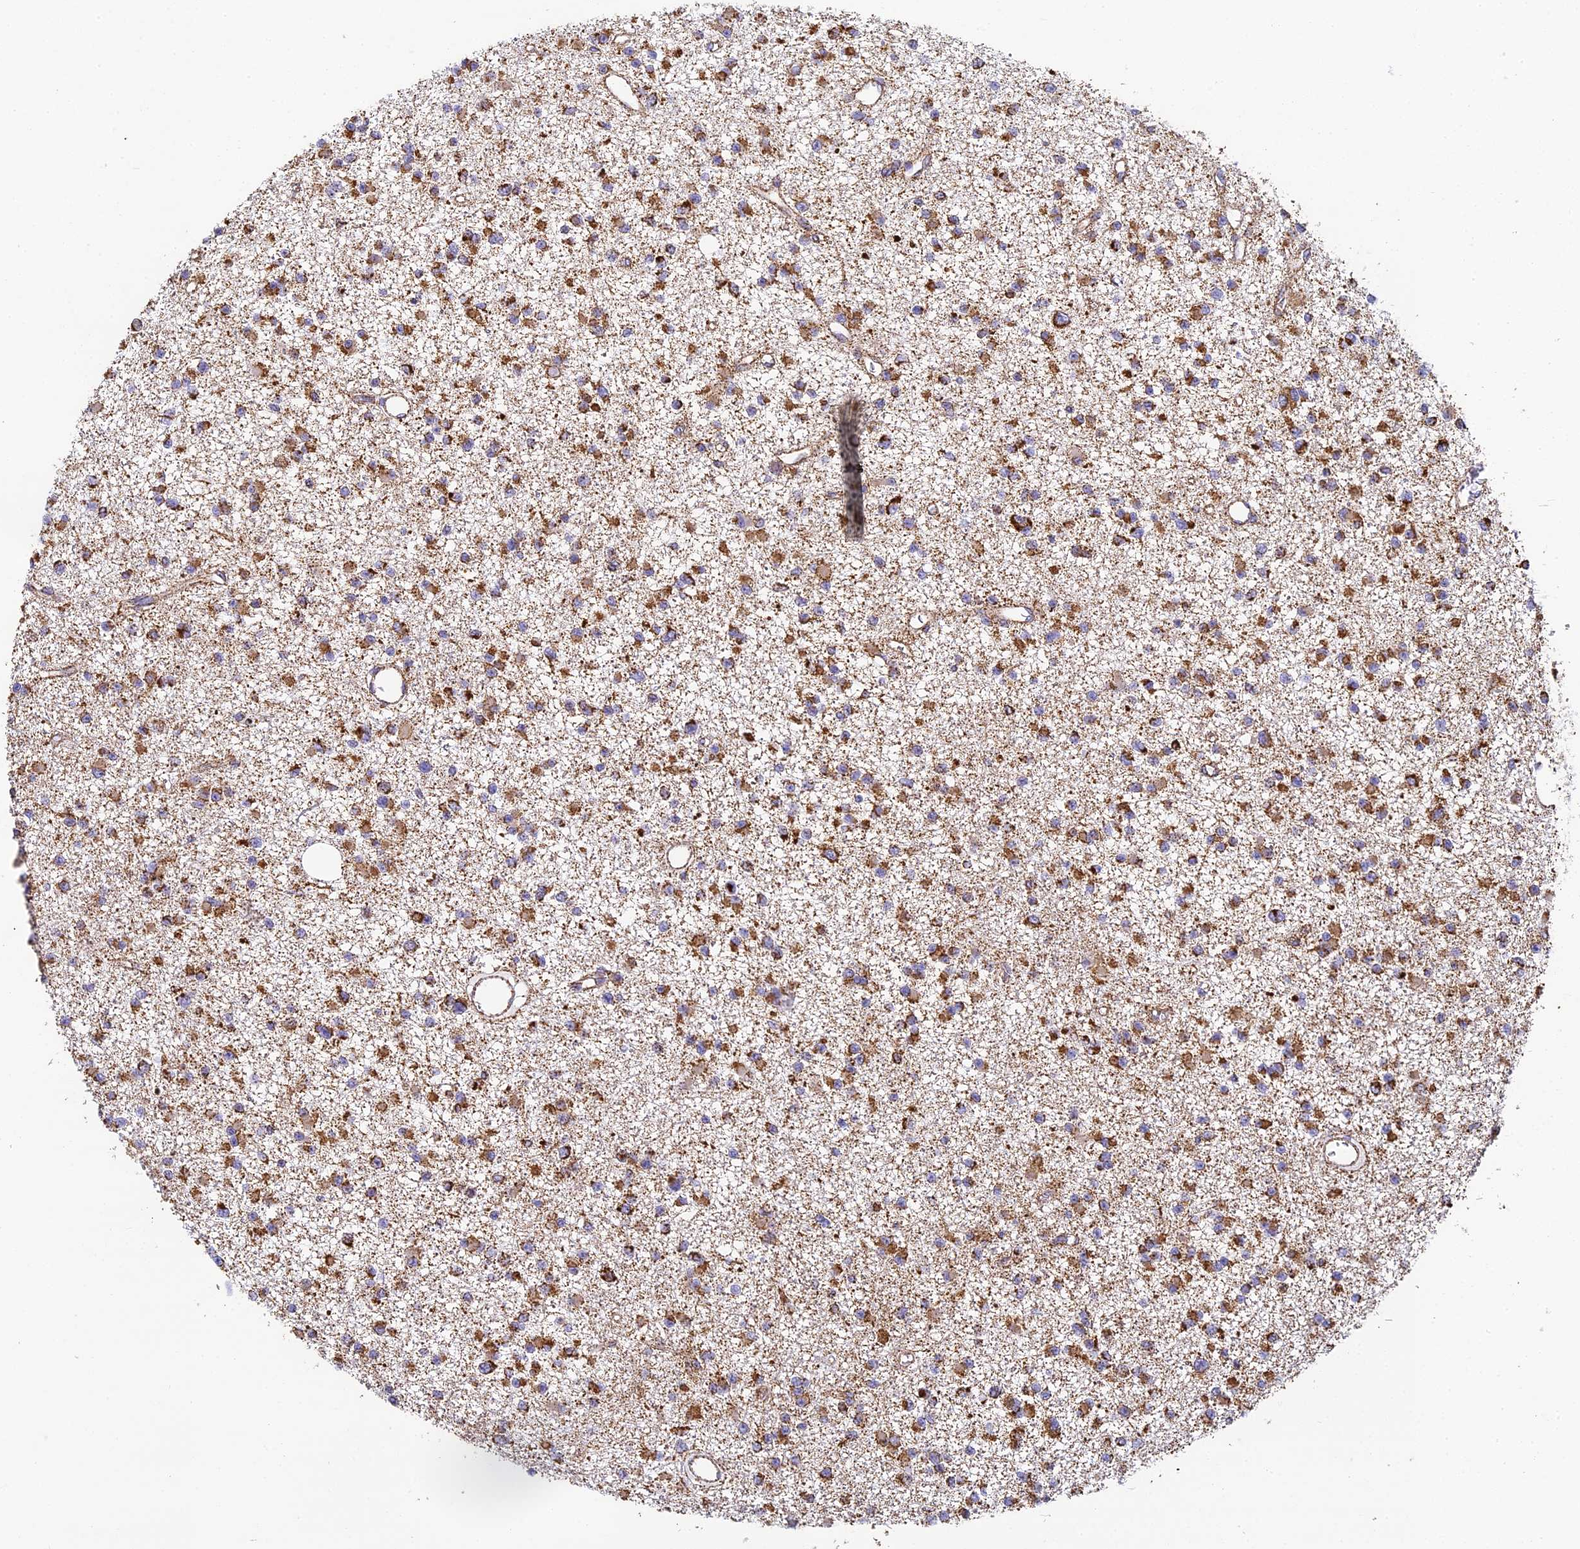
{"staining": {"intensity": "moderate", "quantity": ">75%", "location": "cytoplasmic/membranous"}, "tissue": "glioma", "cell_type": "Tumor cells", "image_type": "cancer", "snomed": [{"axis": "morphology", "description": "Glioma, malignant, Low grade"}, {"axis": "topography", "description": "Brain"}], "caption": "The image exhibits staining of glioma, revealing moderate cytoplasmic/membranous protein positivity (brown color) within tumor cells.", "gene": "STK17A", "patient": {"sex": "female", "age": 22}}